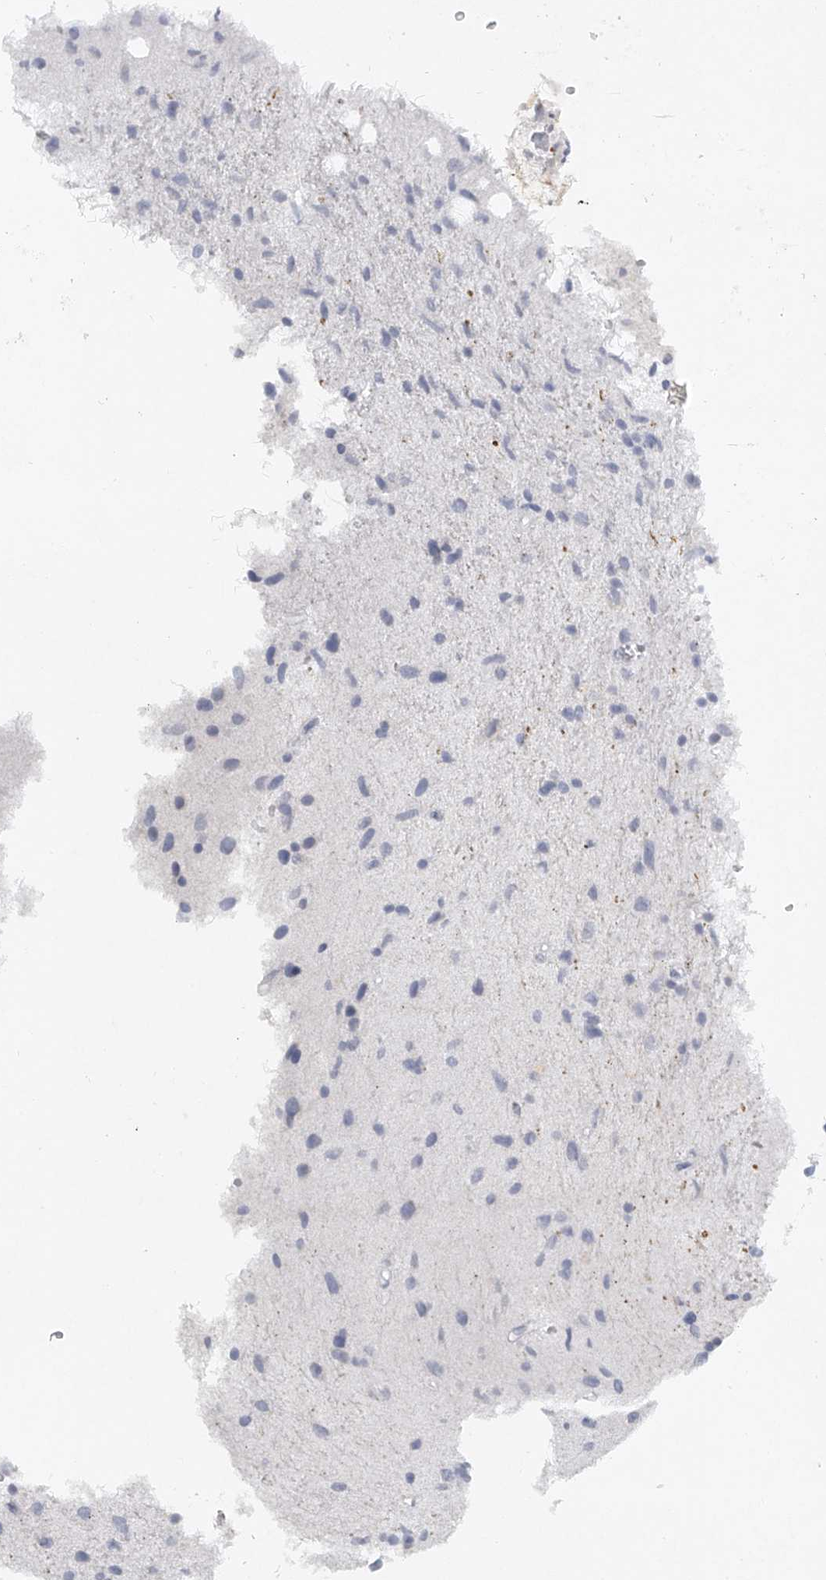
{"staining": {"intensity": "negative", "quantity": "none", "location": "none"}, "tissue": "glioma", "cell_type": "Tumor cells", "image_type": "cancer", "snomed": [{"axis": "morphology", "description": "Glioma, malignant, Low grade"}, {"axis": "topography", "description": "Brain"}], "caption": "Immunohistochemistry histopathology image of neoplastic tissue: human low-grade glioma (malignant) stained with DAB (3,3'-diaminobenzidine) reveals no significant protein staining in tumor cells.", "gene": "FAT2", "patient": {"sex": "male", "age": 77}}